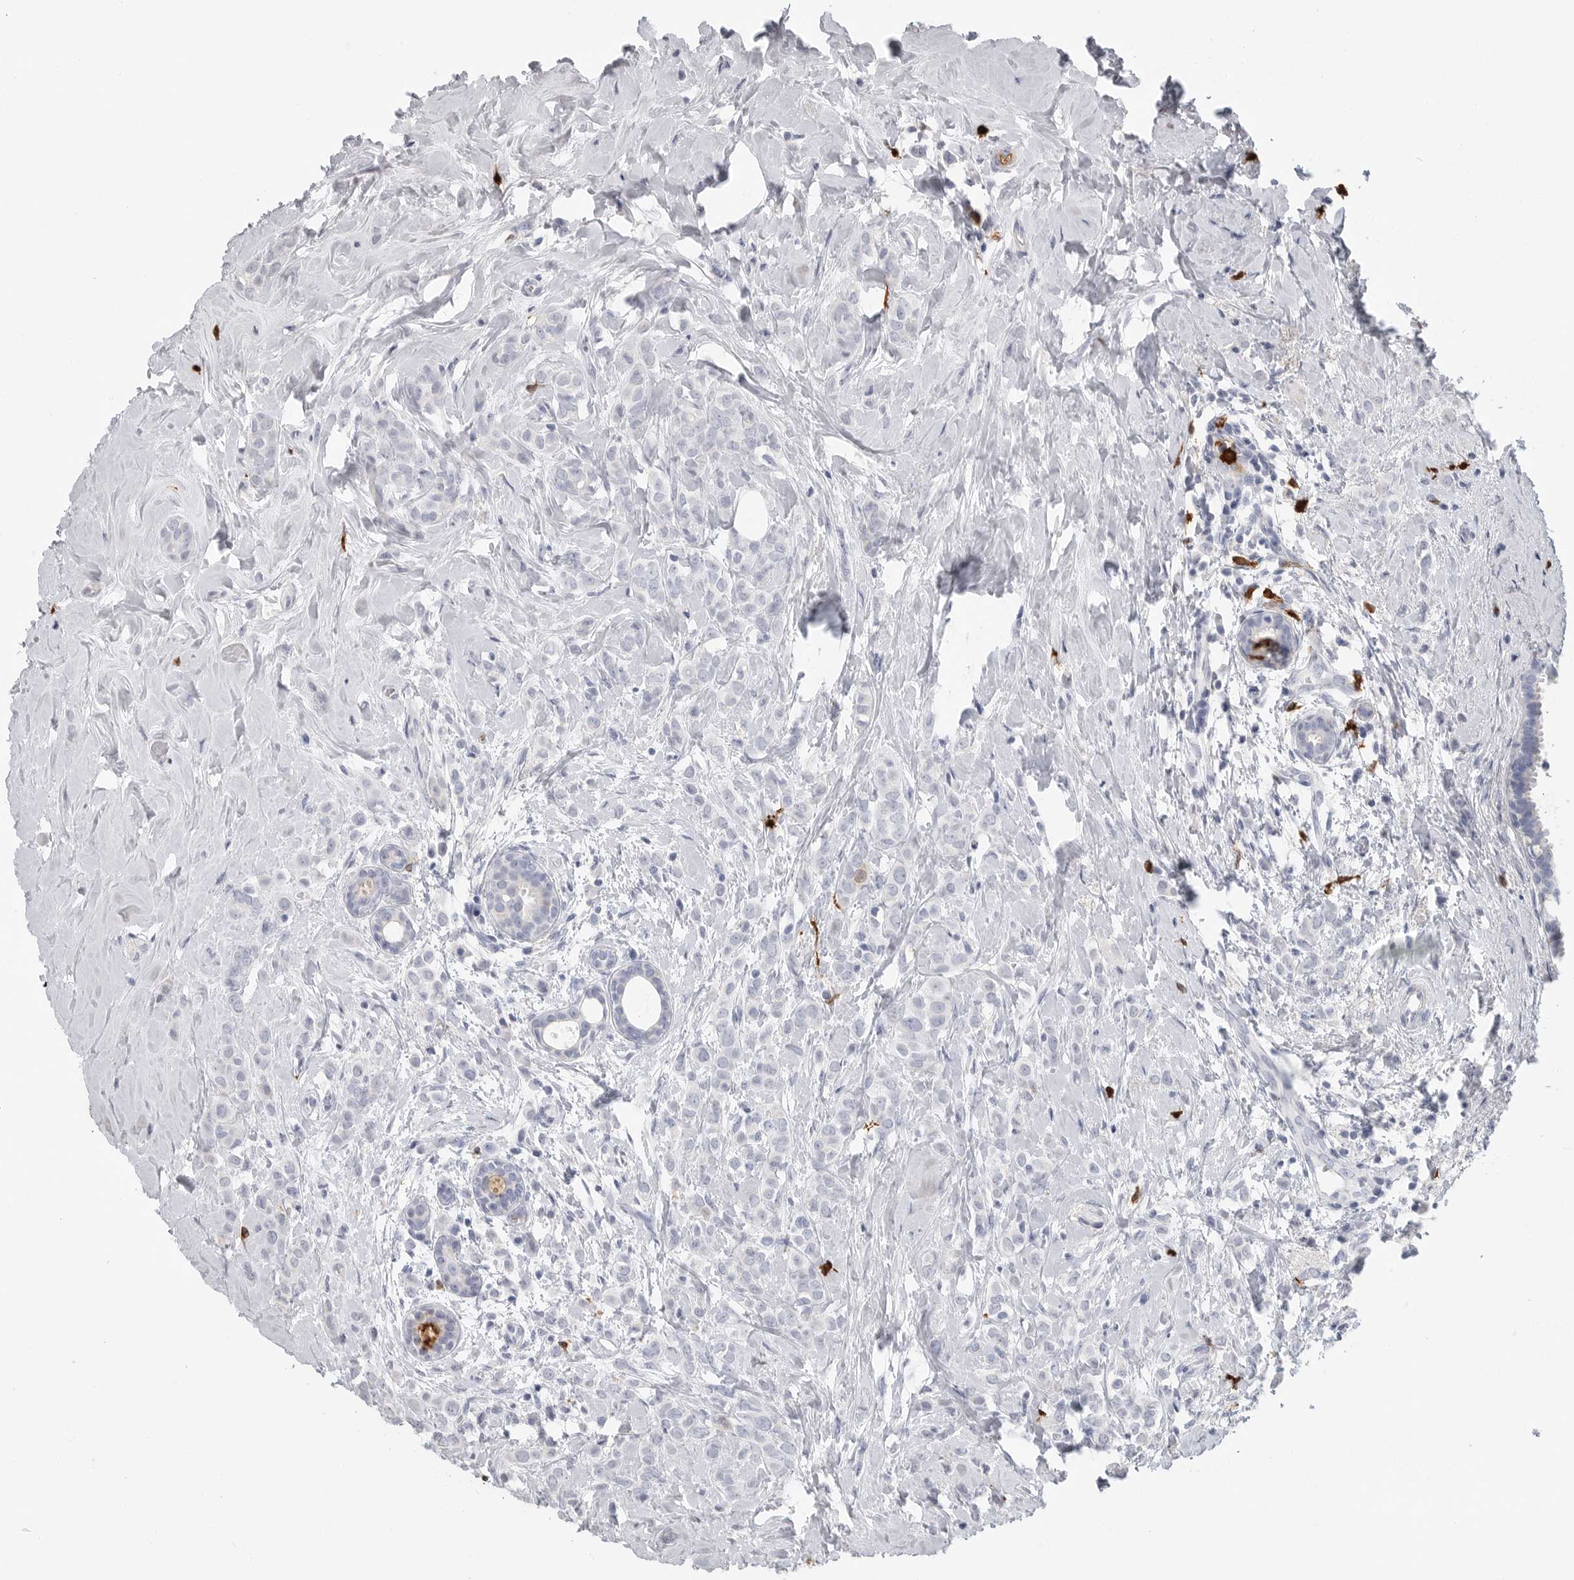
{"staining": {"intensity": "negative", "quantity": "none", "location": "none"}, "tissue": "breast cancer", "cell_type": "Tumor cells", "image_type": "cancer", "snomed": [{"axis": "morphology", "description": "Lobular carcinoma"}, {"axis": "topography", "description": "Breast"}], "caption": "Lobular carcinoma (breast) stained for a protein using immunohistochemistry (IHC) demonstrates no expression tumor cells.", "gene": "CYB561D1", "patient": {"sex": "female", "age": 47}}